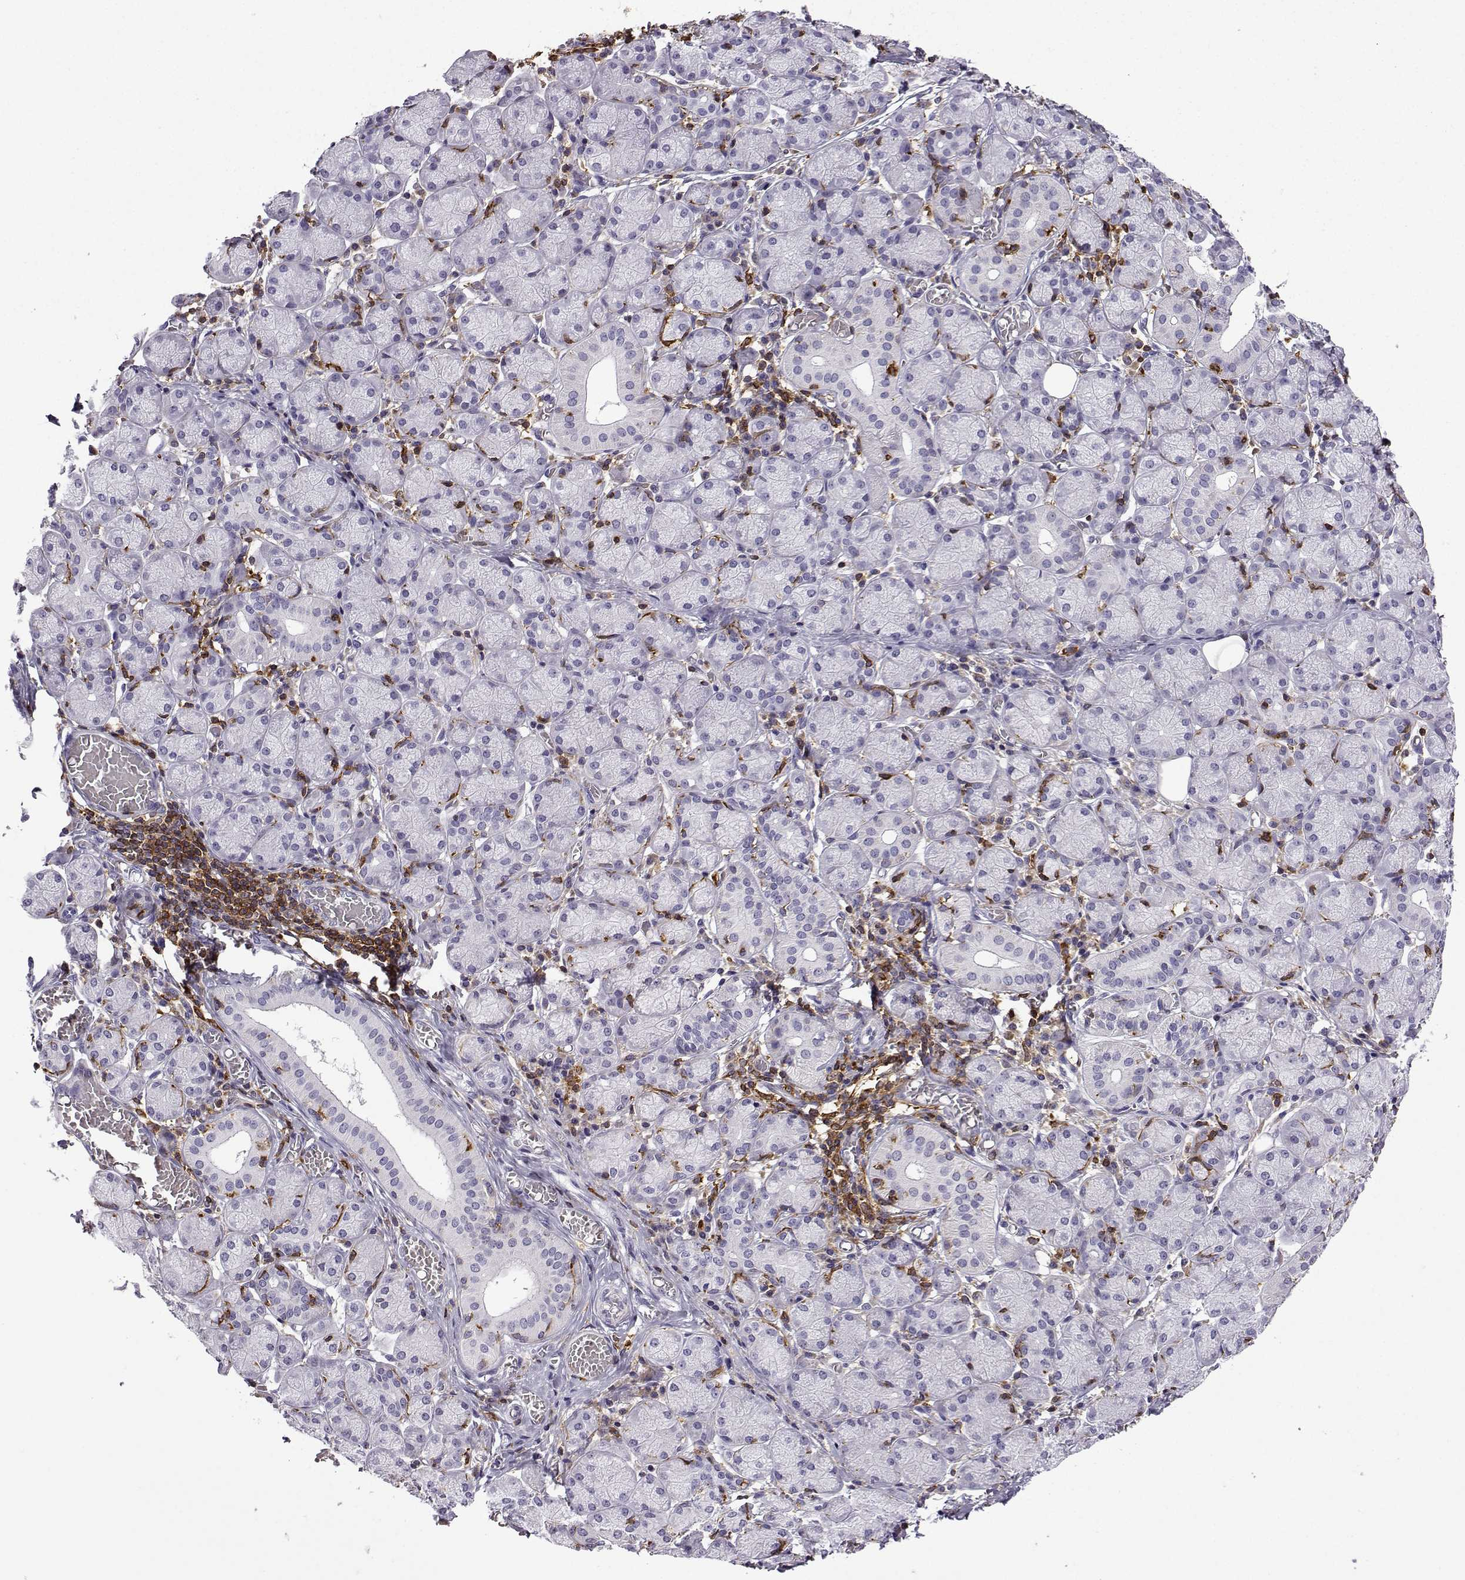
{"staining": {"intensity": "negative", "quantity": "none", "location": "none"}, "tissue": "salivary gland", "cell_type": "Glandular cells", "image_type": "normal", "snomed": [{"axis": "morphology", "description": "Normal tissue, NOS"}, {"axis": "topography", "description": "Salivary gland"}, {"axis": "topography", "description": "Peripheral nerve tissue"}], "caption": "Immunohistochemistry (IHC) histopathology image of unremarkable salivary gland: human salivary gland stained with DAB displays no significant protein positivity in glandular cells.", "gene": "DOCK10", "patient": {"sex": "female", "age": 24}}